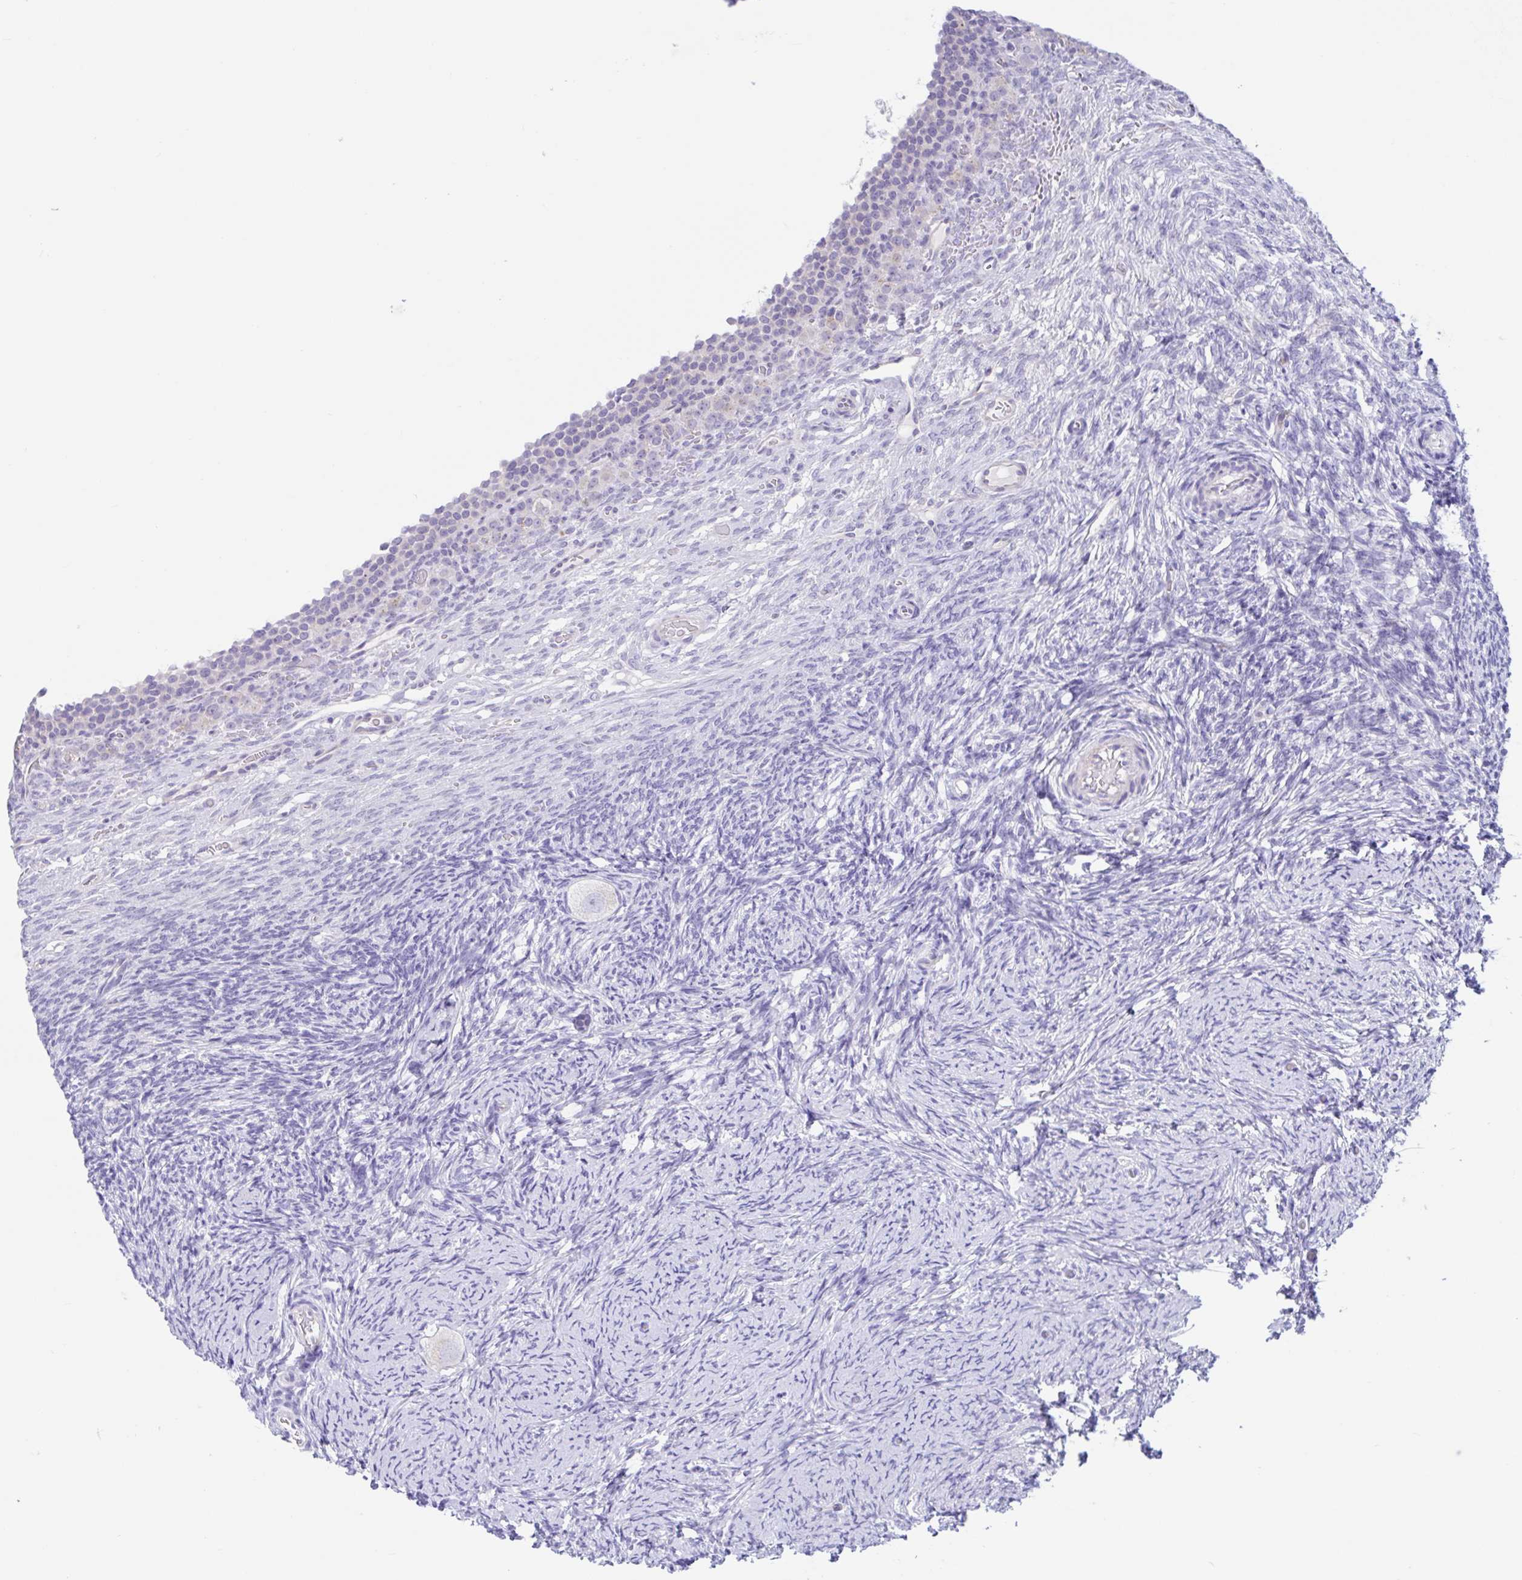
{"staining": {"intensity": "negative", "quantity": "none", "location": "none"}, "tissue": "ovary", "cell_type": "Follicle cells", "image_type": "normal", "snomed": [{"axis": "morphology", "description": "Normal tissue, NOS"}, {"axis": "topography", "description": "Ovary"}], "caption": "IHC micrograph of benign ovary: ovary stained with DAB exhibits no significant protein positivity in follicle cells.", "gene": "OR6N2", "patient": {"sex": "female", "age": 34}}